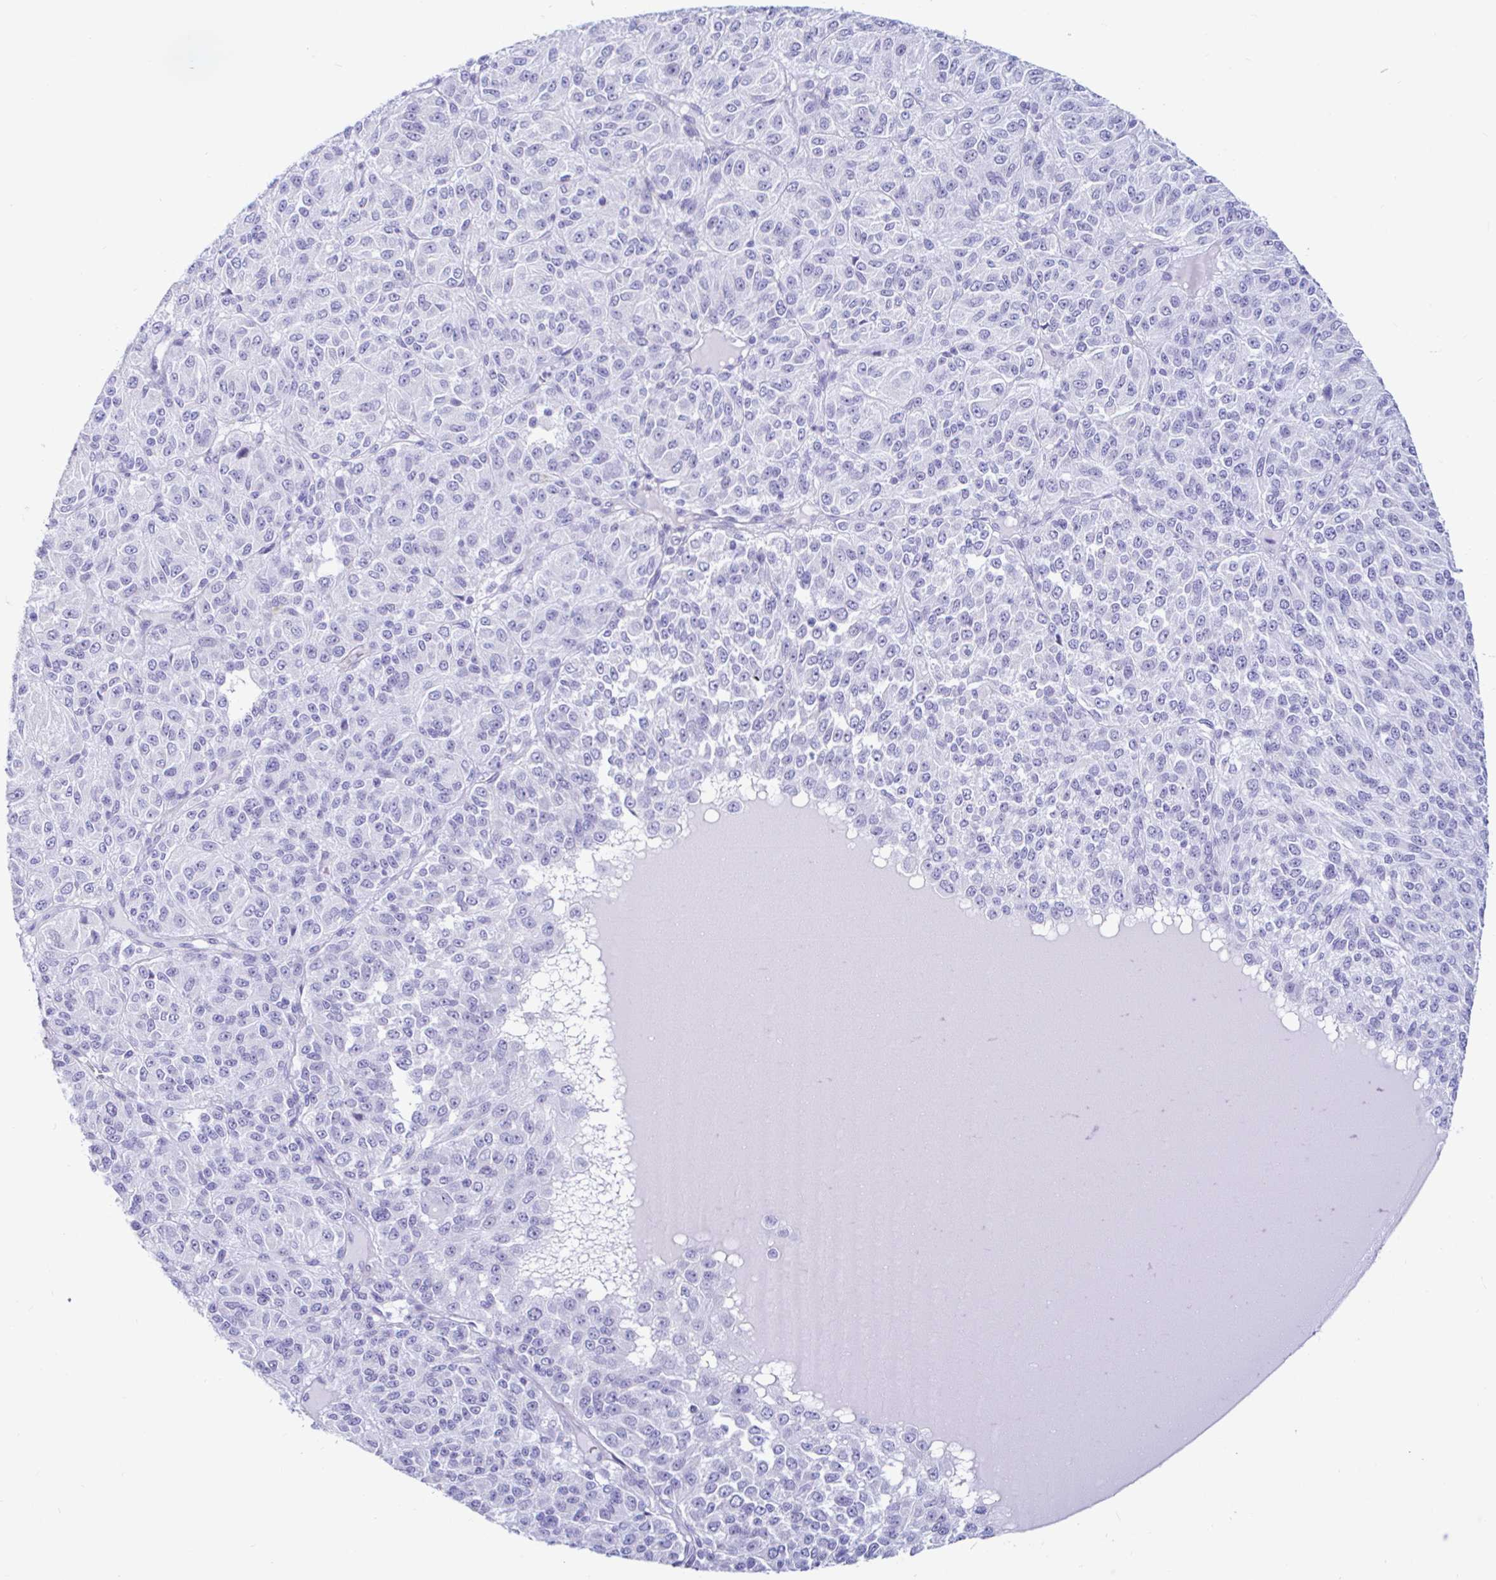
{"staining": {"intensity": "negative", "quantity": "none", "location": "none"}, "tissue": "melanoma", "cell_type": "Tumor cells", "image_type": "cancer", "snomed": [{"axis": "morphology", "description": "Malignant melanoma, Metastatic site"}, {"axis": "topography", "description": "Brain"}], "caption": "This is an immunohistochemistry histopathology image of malignant melanoma (metastatic site). There is no positivity in tumor cells.", "gene": "NBPF3", "patient": {"sex": "female", "age": 56}}